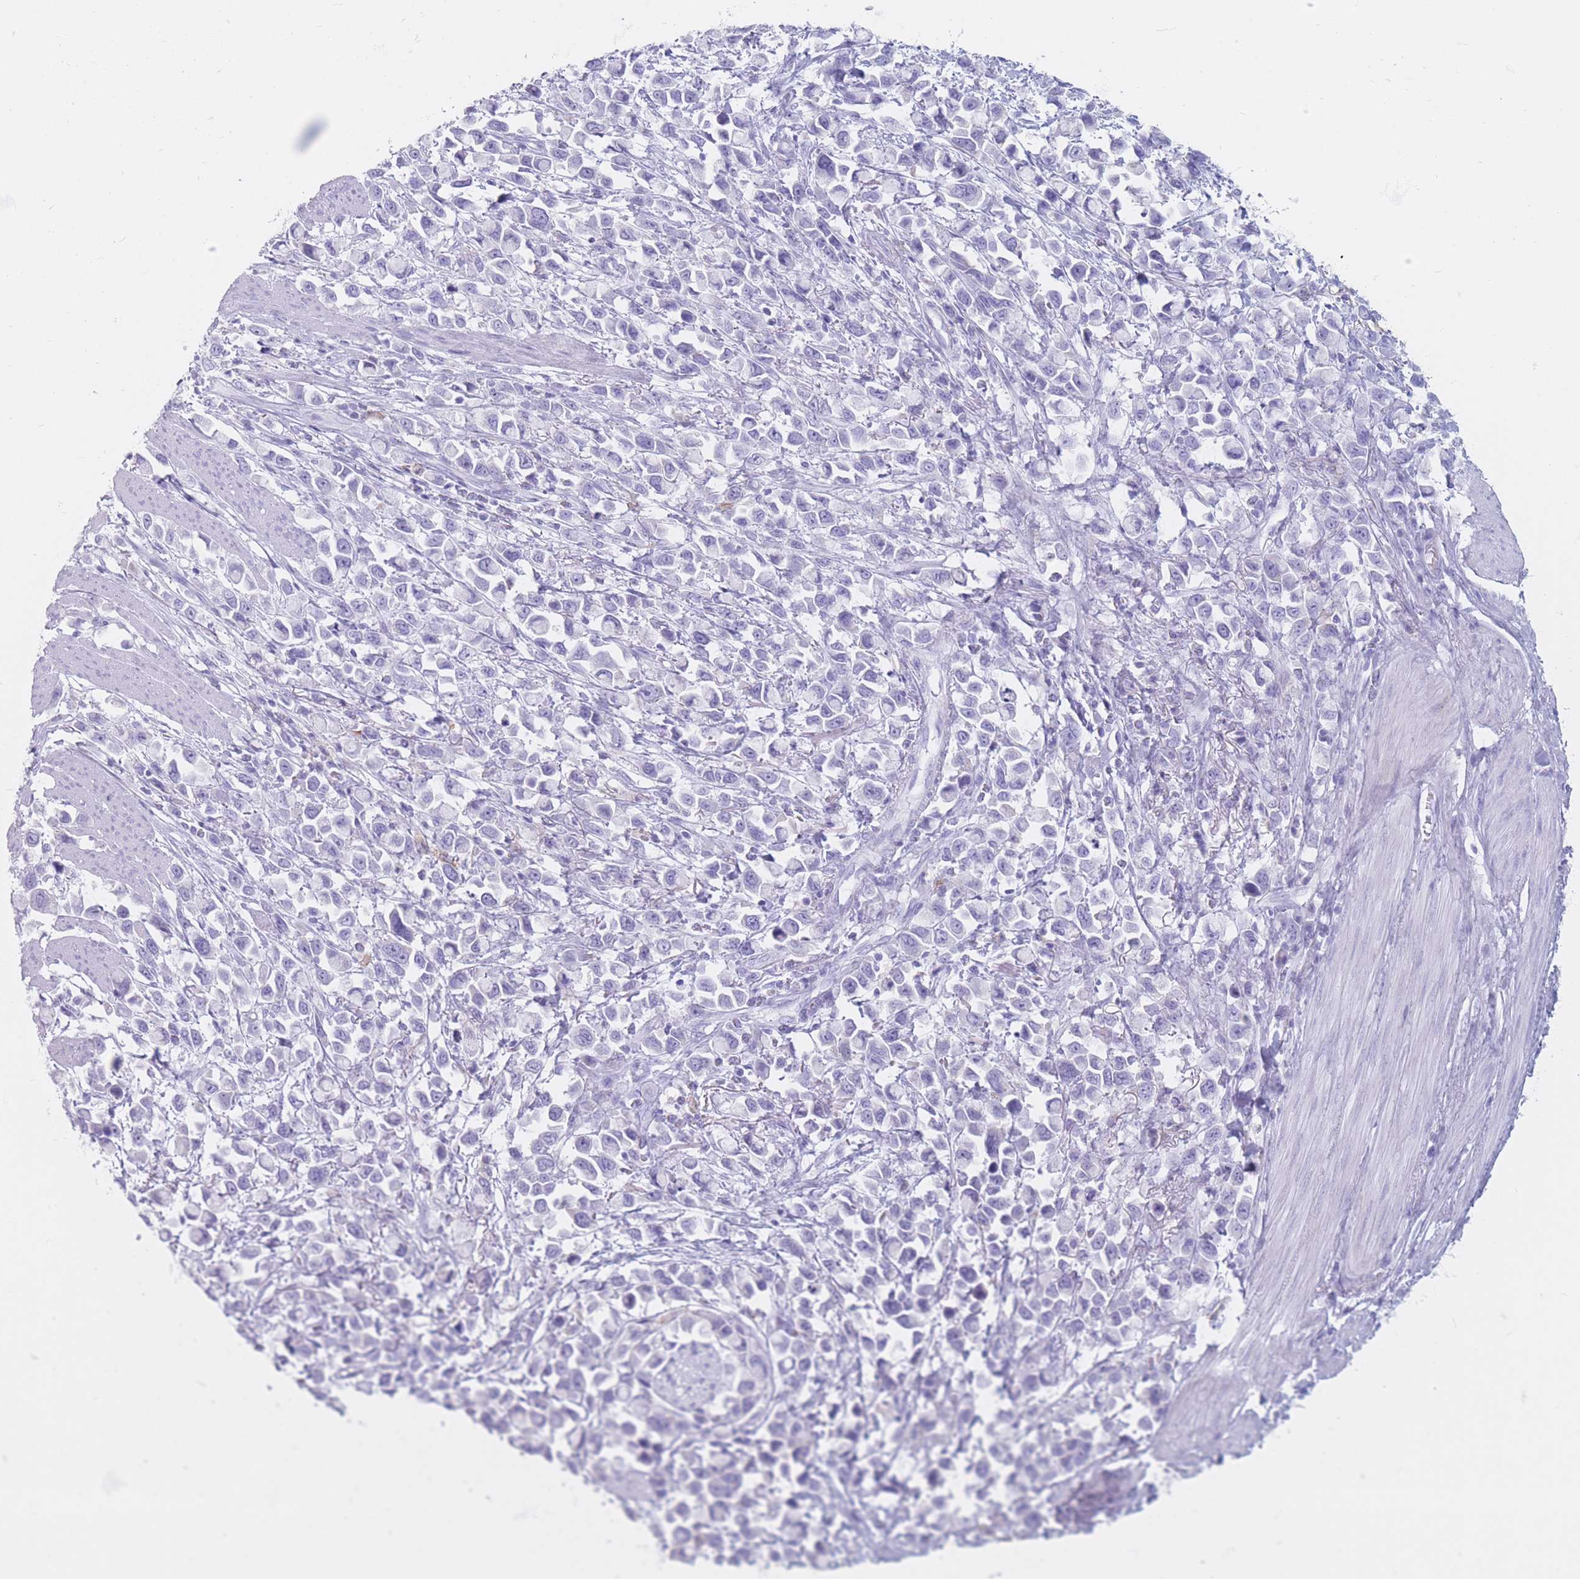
{"staining": {"intensity": "negative", "quantity": "none", "location": "none"}, "tissue": "stomach cancer", "cell_type": "Tumor cells", "image_type": "cancer", "snomed": [{"axis": "morphology", "description": "Adenocarcinoma, NOS"}, {"axis": "topography", "description": "Stomach"}], "caption": "This histopathology image is of stomach cancer stained with immunohistochemistry to label a protein in brown with the nuclei are counter-stained blue. There is no positivity in tumor cells.", "gene": "ST3GAL5", "patient": {"sex": "female", "age": 81}}